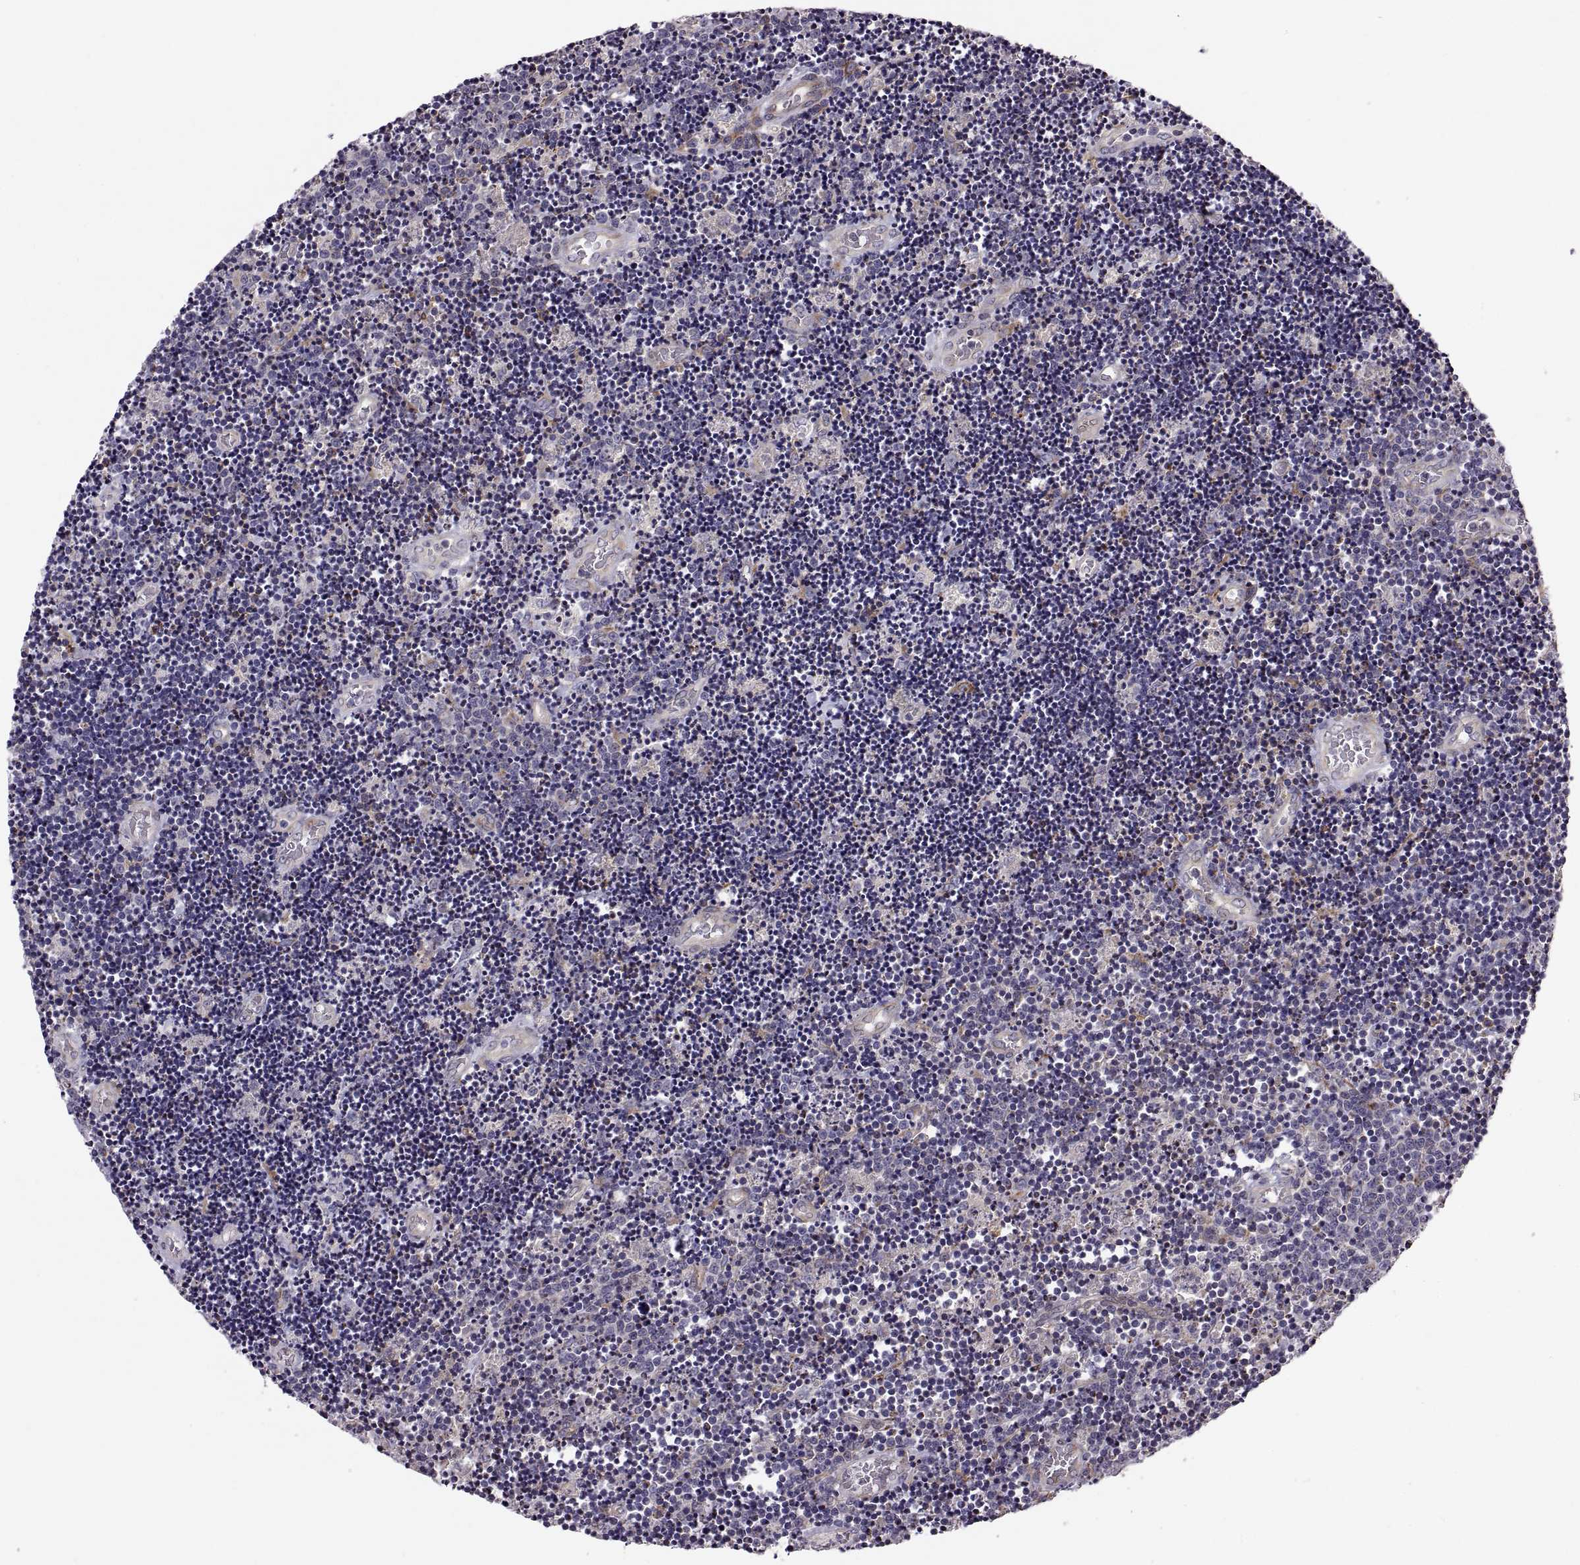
{"staining": {"intensity": "negative", "quantity": "none", "location": "none"}, "tissue": "lymphoma", "cell_type": "Tumor cells", "image_type": "cancer", "snomed": [{"axis": "morphology", "description": "Malignant lymphoma, non-Hodgkin's type, Low grade"}, {"axis": "topography", "description": "Brain"}], "caption": "An immunohistochemistry (IHC) micrograph of lymphoma is shown. There is no staining in tumor cells of lymphoma.", "gene": "PLEKHB2", "patient": {"sex": "female", "age": 66}}